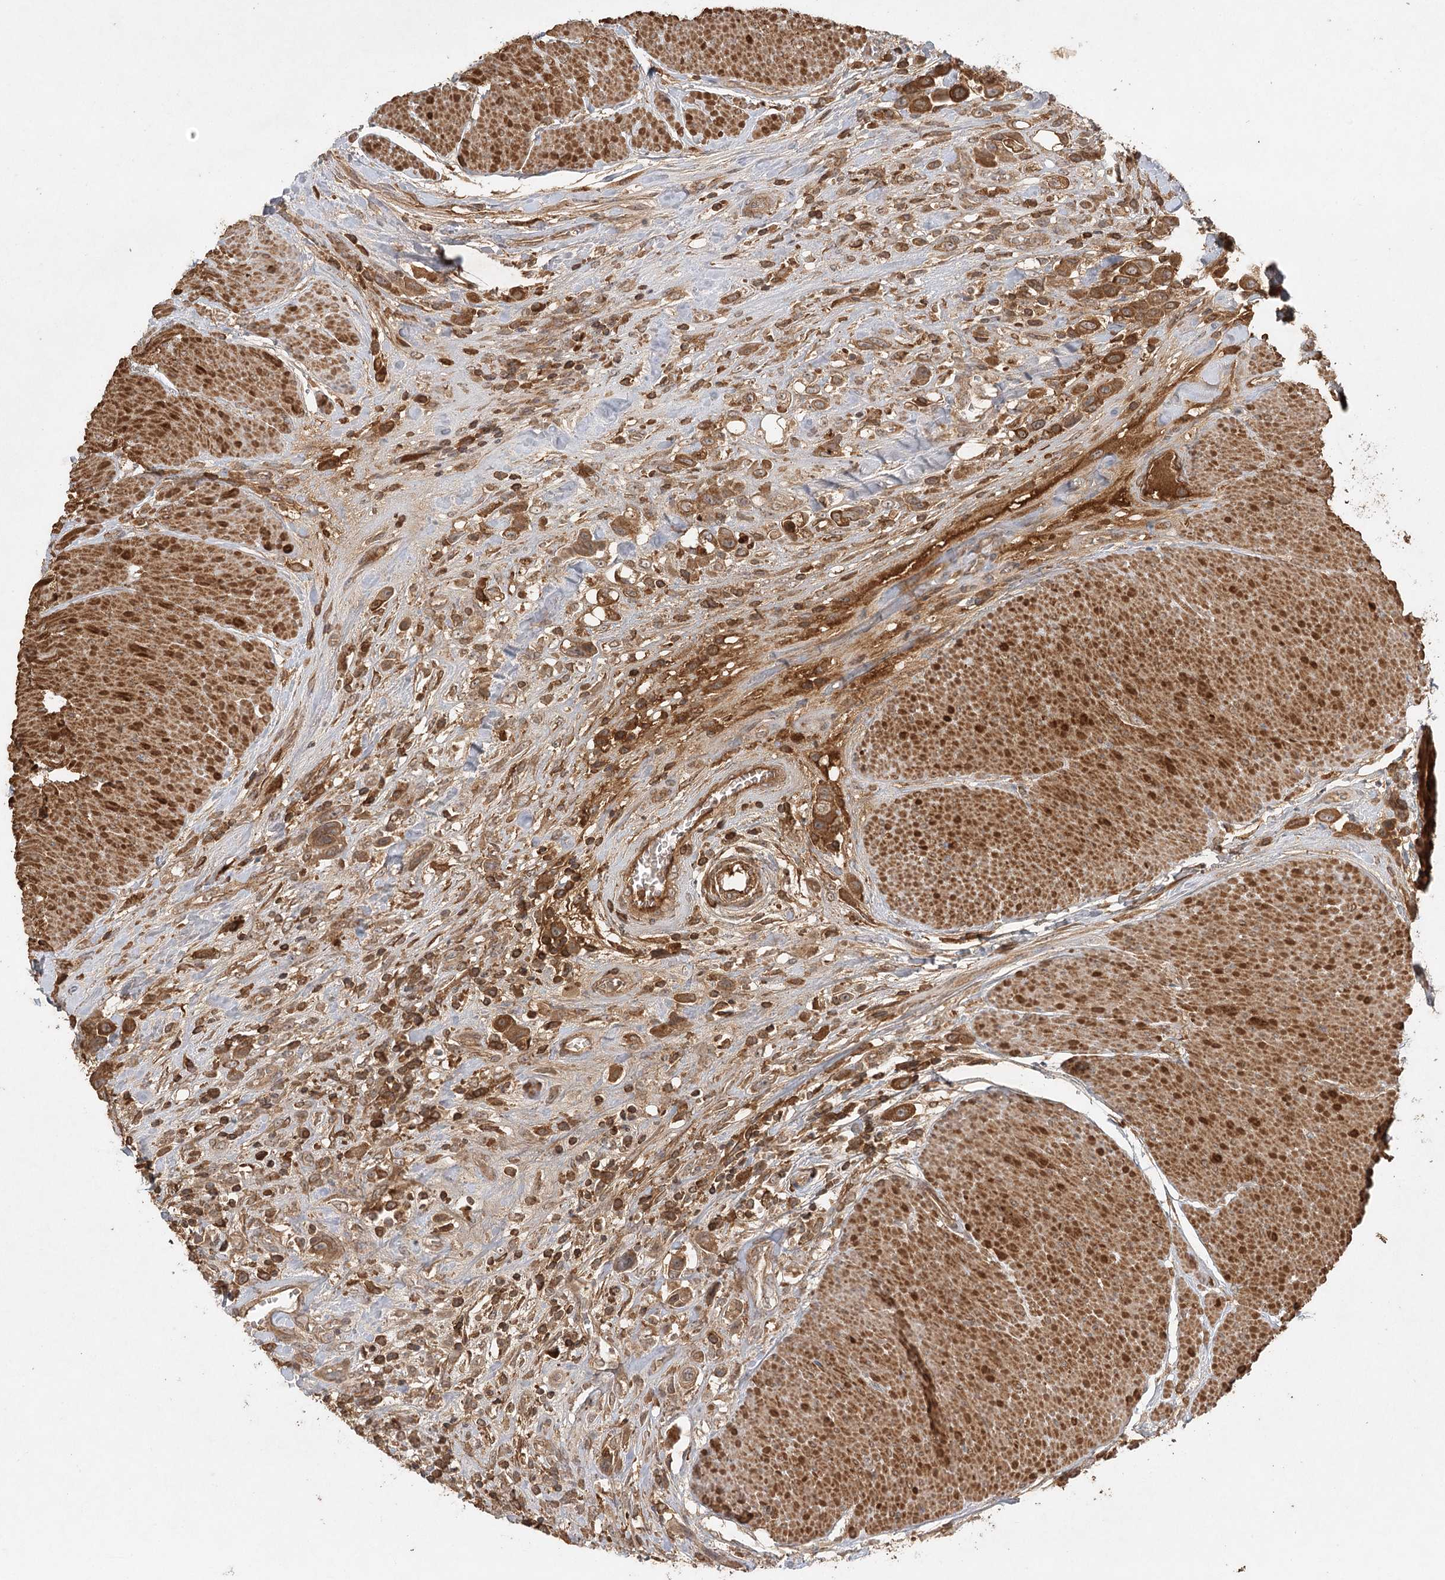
{"staining": {"intensity": "moderate", "quantity": ">75%", "location": "cytoplasmic/membranous"}, "tissue": "urothelial cancer", "cell_type": "Tumor cells", "image_type": "cancer", "snomed": [{"axis": "morphology", "description": "Urothelial carcinoma, High grade"}, {"axis": "topography", "description": "Urinary bladder"}], "caption": "A histopathology image showing moderate cytoplasmic/membranous positivity in approximately >75% of tumor cells in high-grade urothelial carcinoma, as visualized by brown immunohistochemical staining.", "gene": "ARL13A", "patient": {"sex": "male", "age": 50}}